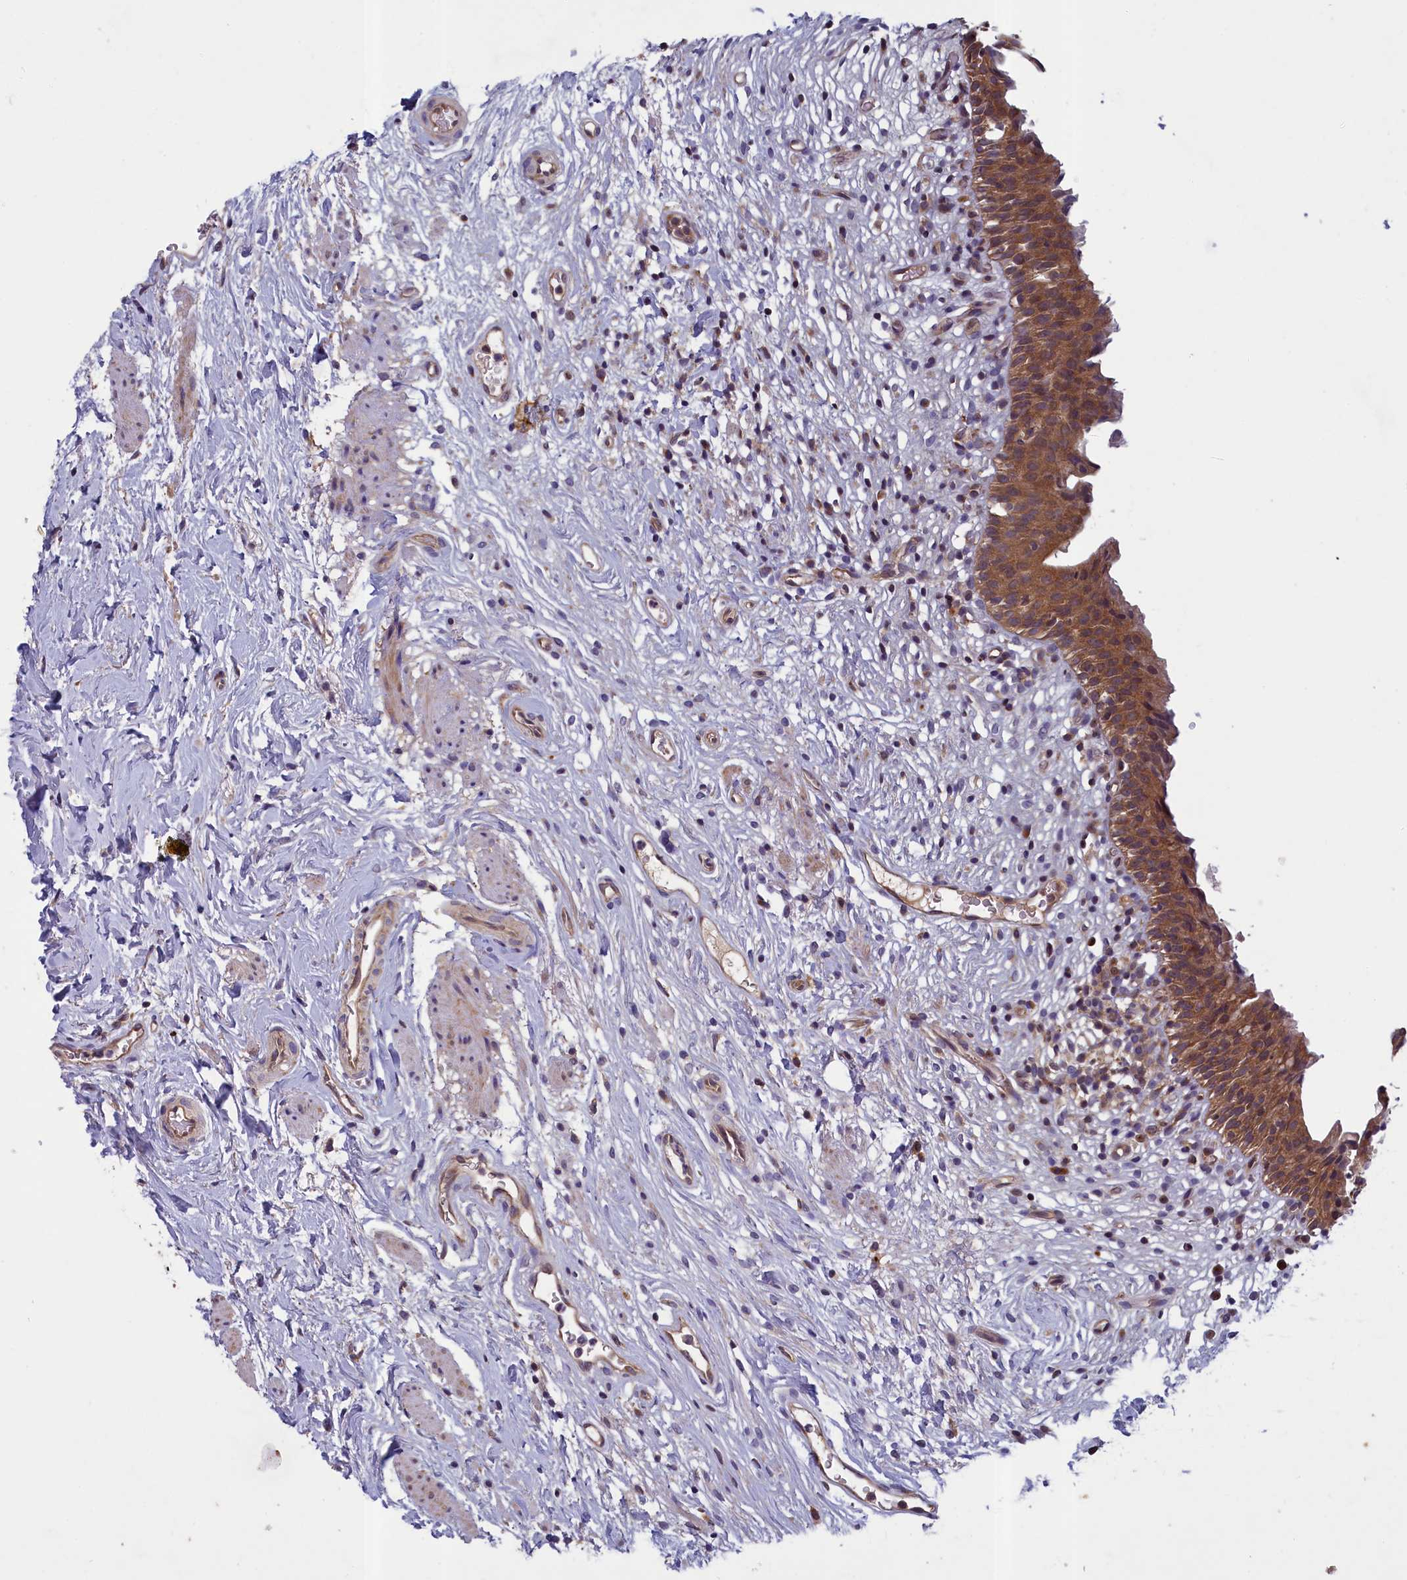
{"staining": {"intensity": "moderate", "quantity": ">75%", "location": "cytoplasmic/membranous"}, "tissue": "urinary bladder", "cell_type": "Urothelial cells", "image_type": "normal", "snomed": [{"axis": "morphology", "description": "Normal tissue, NOS"}, {"axis": "morphology", "description": "Inflammation, NOS"}, {"axis": "topography", "description": "Urinary bladder"}], "caption": "An immunohistochemistry (IHC) histopathology image of unremarkable tissue is shown. Protein staining in brown labels moderate cytoplasmic/membranous positivity in urinary bladder within urothelial cells. The staining was performed using DAB, with brown indicating positive protein expression. Nuclei are stained blue with hematoxylin.", "gene": "NUBP1", "patient": {"sex": "male", "age": 63}}